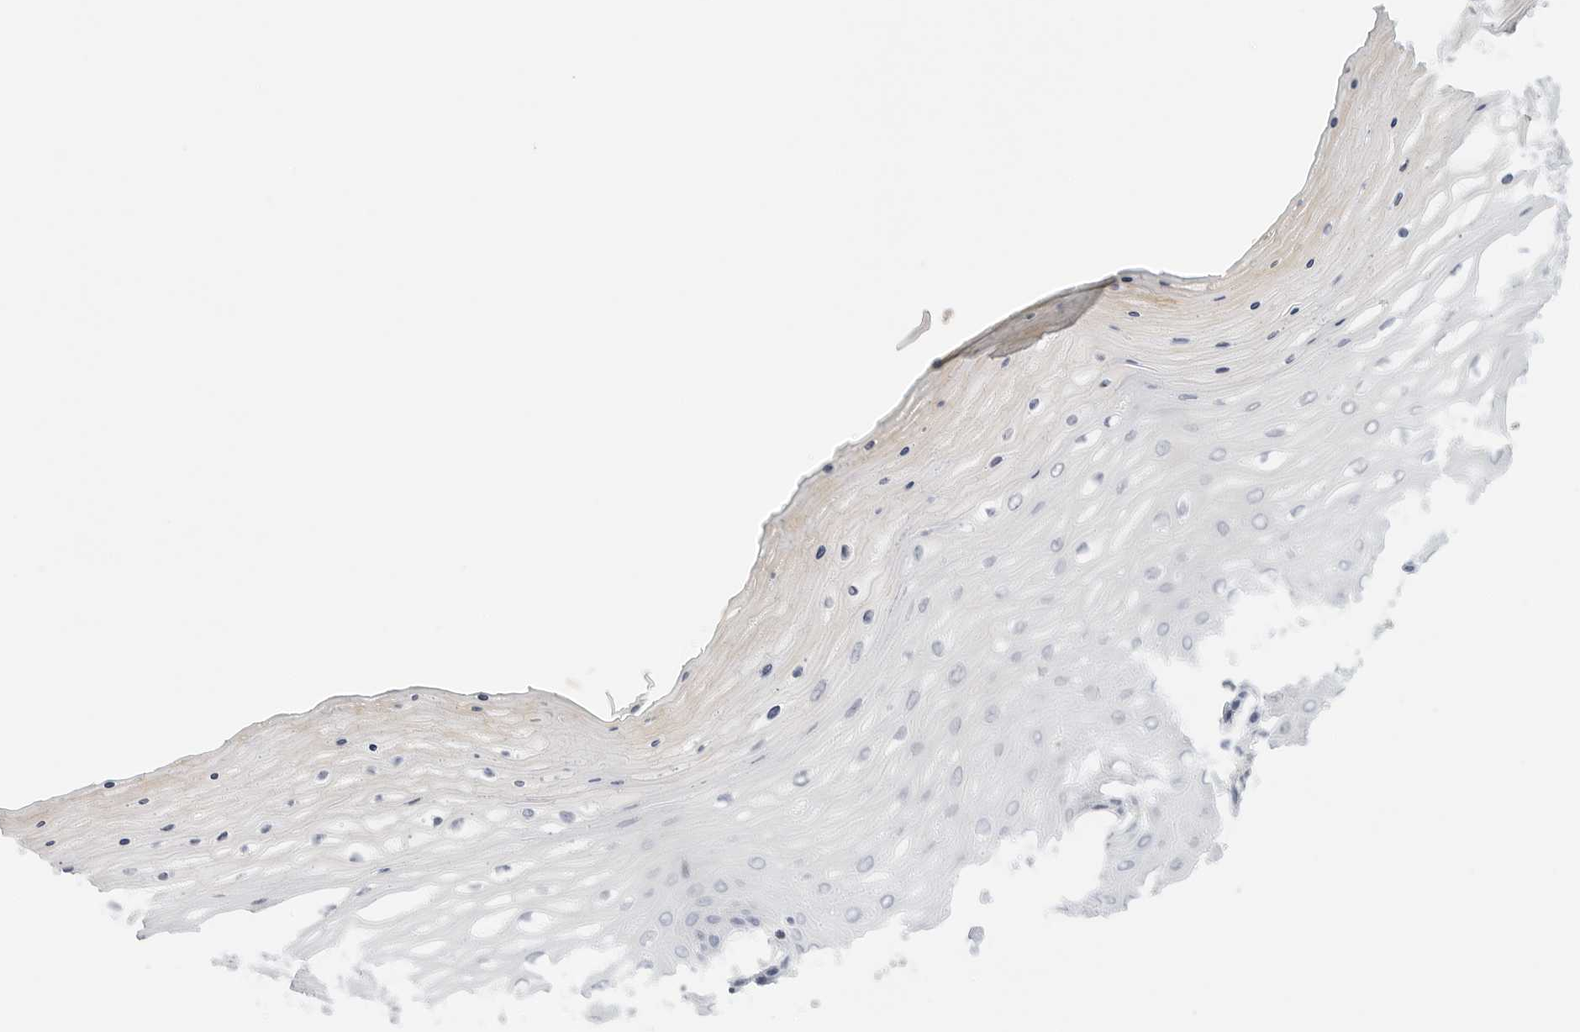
{"staining": {"intensity": "negative", "quantity": "none", "location": "none"}, "tissue": "cervix", "cell_type": "Glandular cells", "image_type": "normal", "snomed": [{"axis": "morphology", "description": "Normal tissue, NOS"}, {"axis": "topography", "description": "Cervix"}], "caption": "This micrograph is of benign cervix stained with IHC to label a protein in brown with the nuclei are counter-stained blue. There is no staining in glandular cells.", "gene": "PKDCC", "patient": {"sex": "female", "age": 55}}